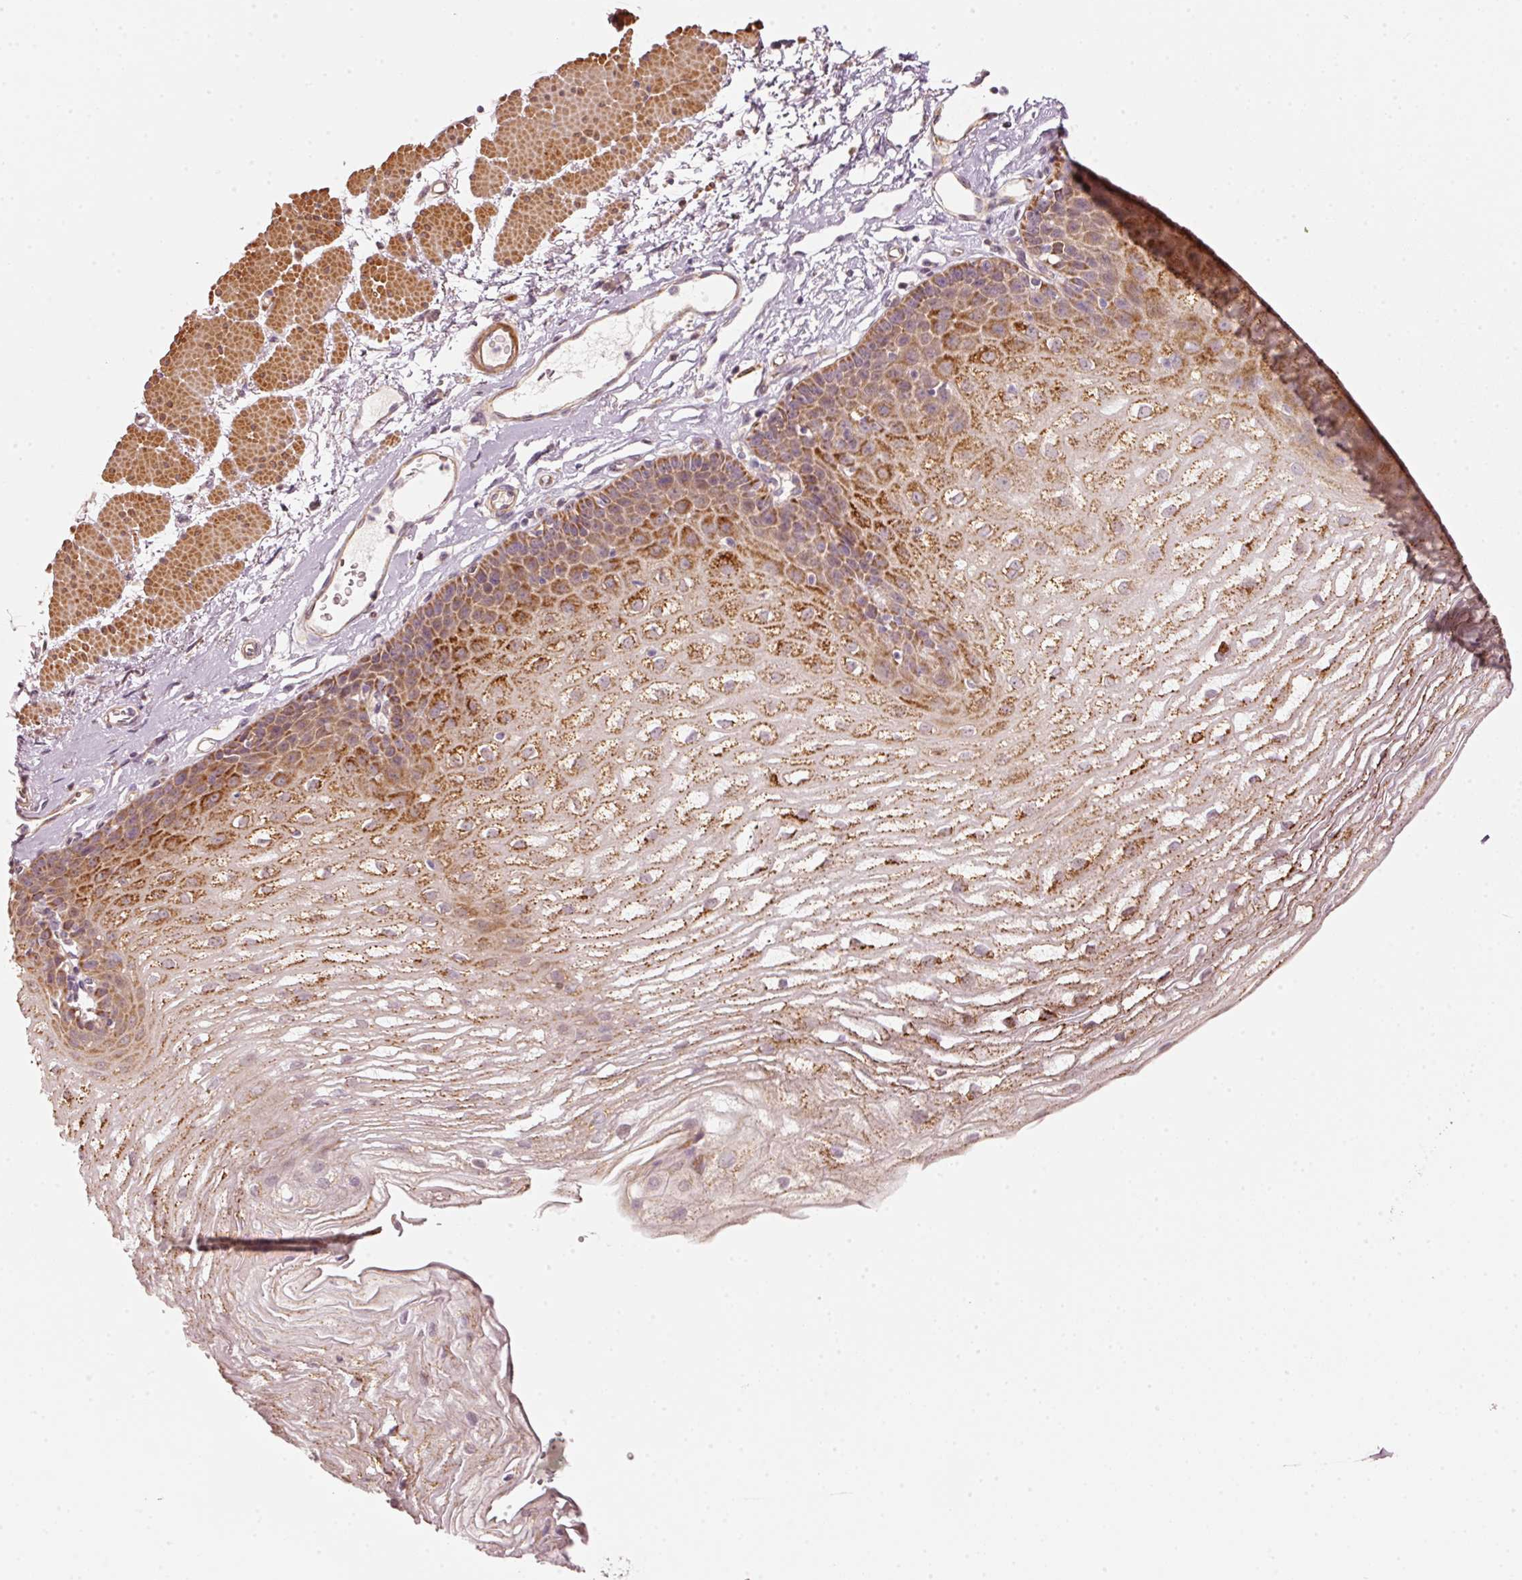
{"staining": {"intensity": "strong", "quantity": "25%-75%", "location": "cytoplasmic/membranous"}, "tissue": "esophagus", "cell_type": "Squamous epithelial cells", "image_type": "normal", "snomed": [{"axis": "morphology", "description": "Normal tissue, NOS"}, {"axis": "topography", "description": "Esophagus"}], "caption": "A brown stain labels strong cytoplasmic/membranous staining of a protein in squamous epithelial cells of unremarkable esophagus. (IHC, brightfield microscopy, high magnification).", "gene": "ARHGAP22", "patient": {"sex": "female", "age": 81}}